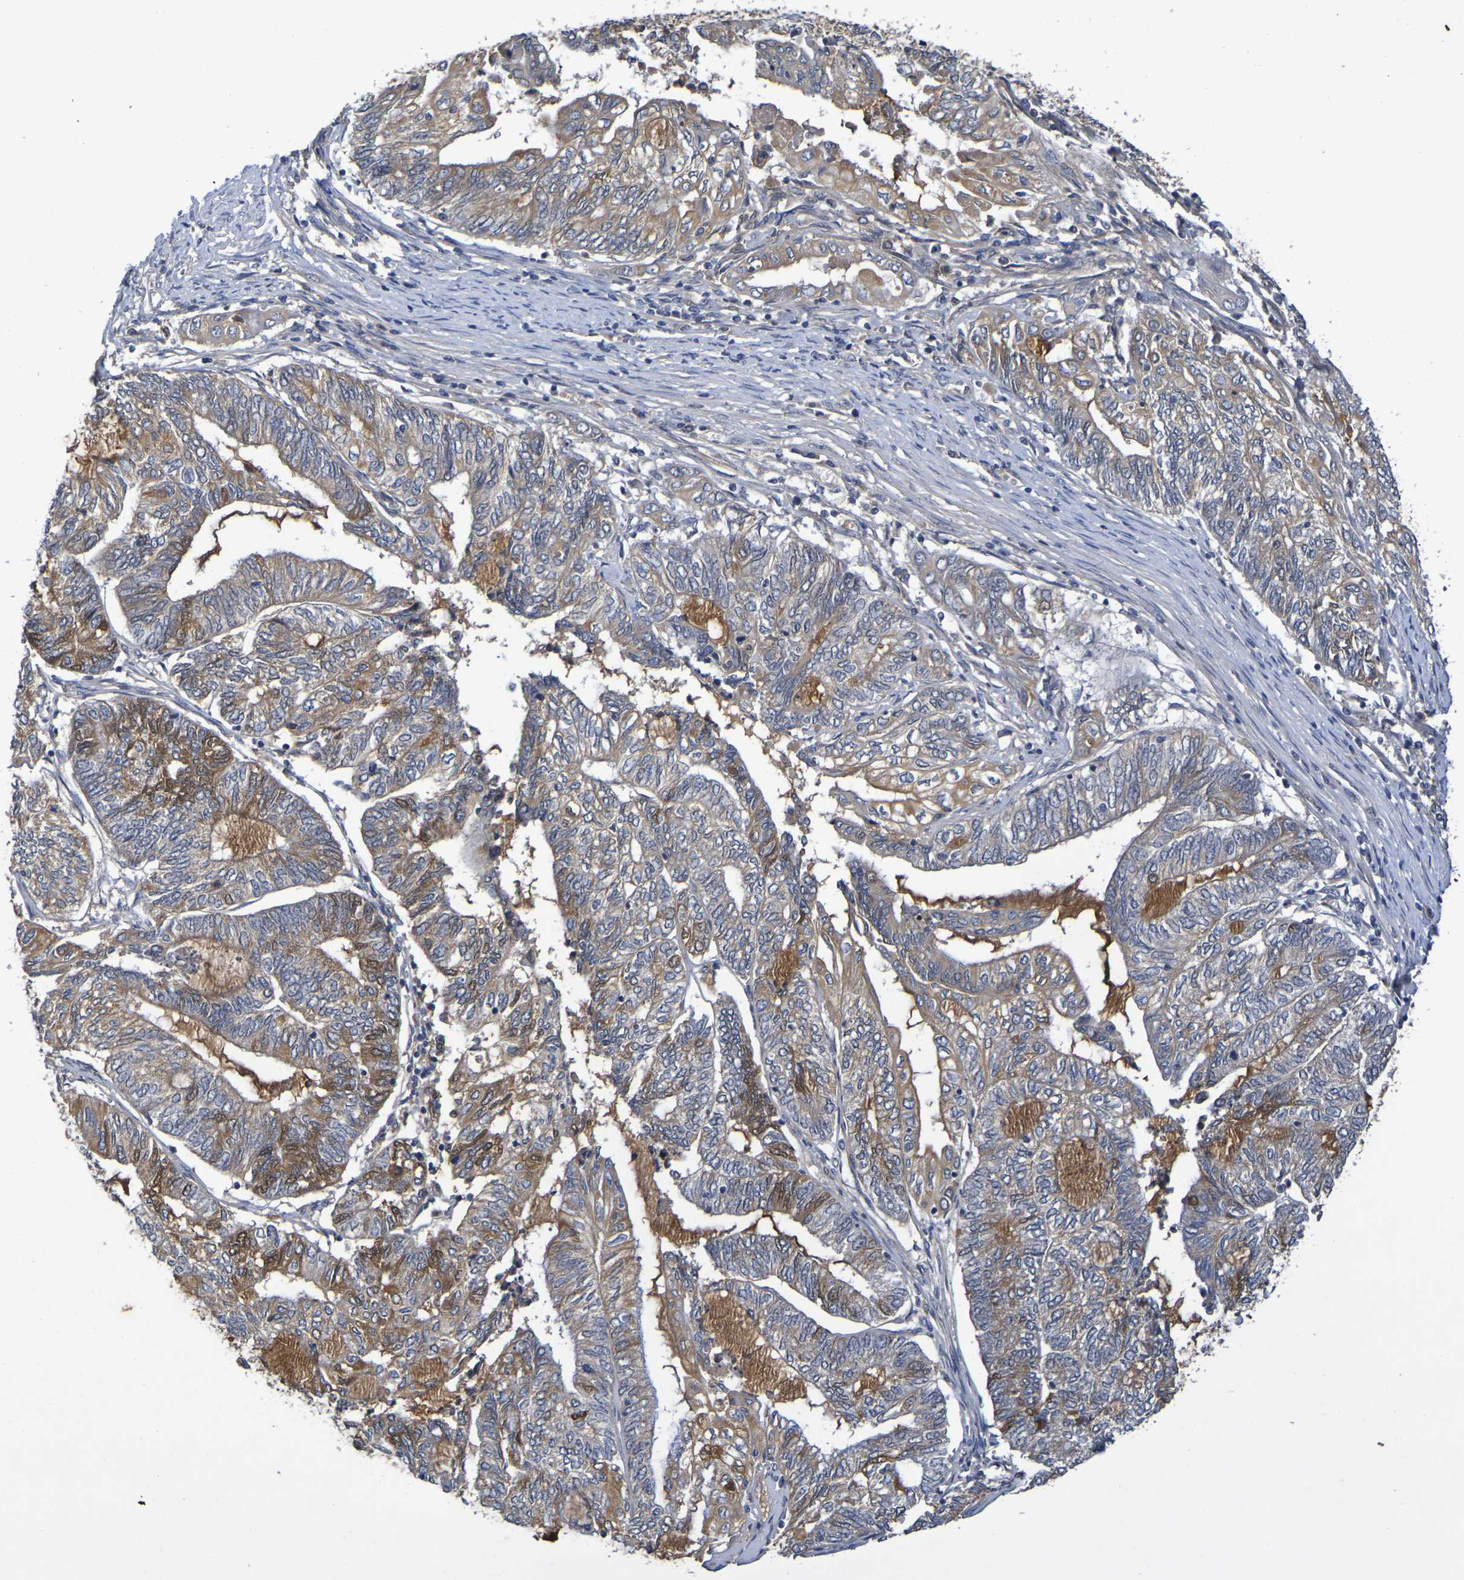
{"staining": {"intensity": "moderate", "quantity": "25%-75%", "location": "cytoplasmic/membranous,nuclear"}, "tissue": "endometrial cancer", "cell_type": "Tumor cells", "image_type": "cancer", "snomed": [{"axis": "morphology", "description": "Adenocarcinoma, NOS"}, {"axis": "topography", "description": "Uterus"}, {"axis": "topography", "description": "Endometrium"}], "caption": "Approximately 25%-75% of tumor cells in human endometrial adenocarcinoma display moderate cytoplasmic/membranous and nuclear protein staining as visualized by brown immunohistochemical staining.", "gene": "TERF2", "patient": {"sex": "female", "age": 70}}